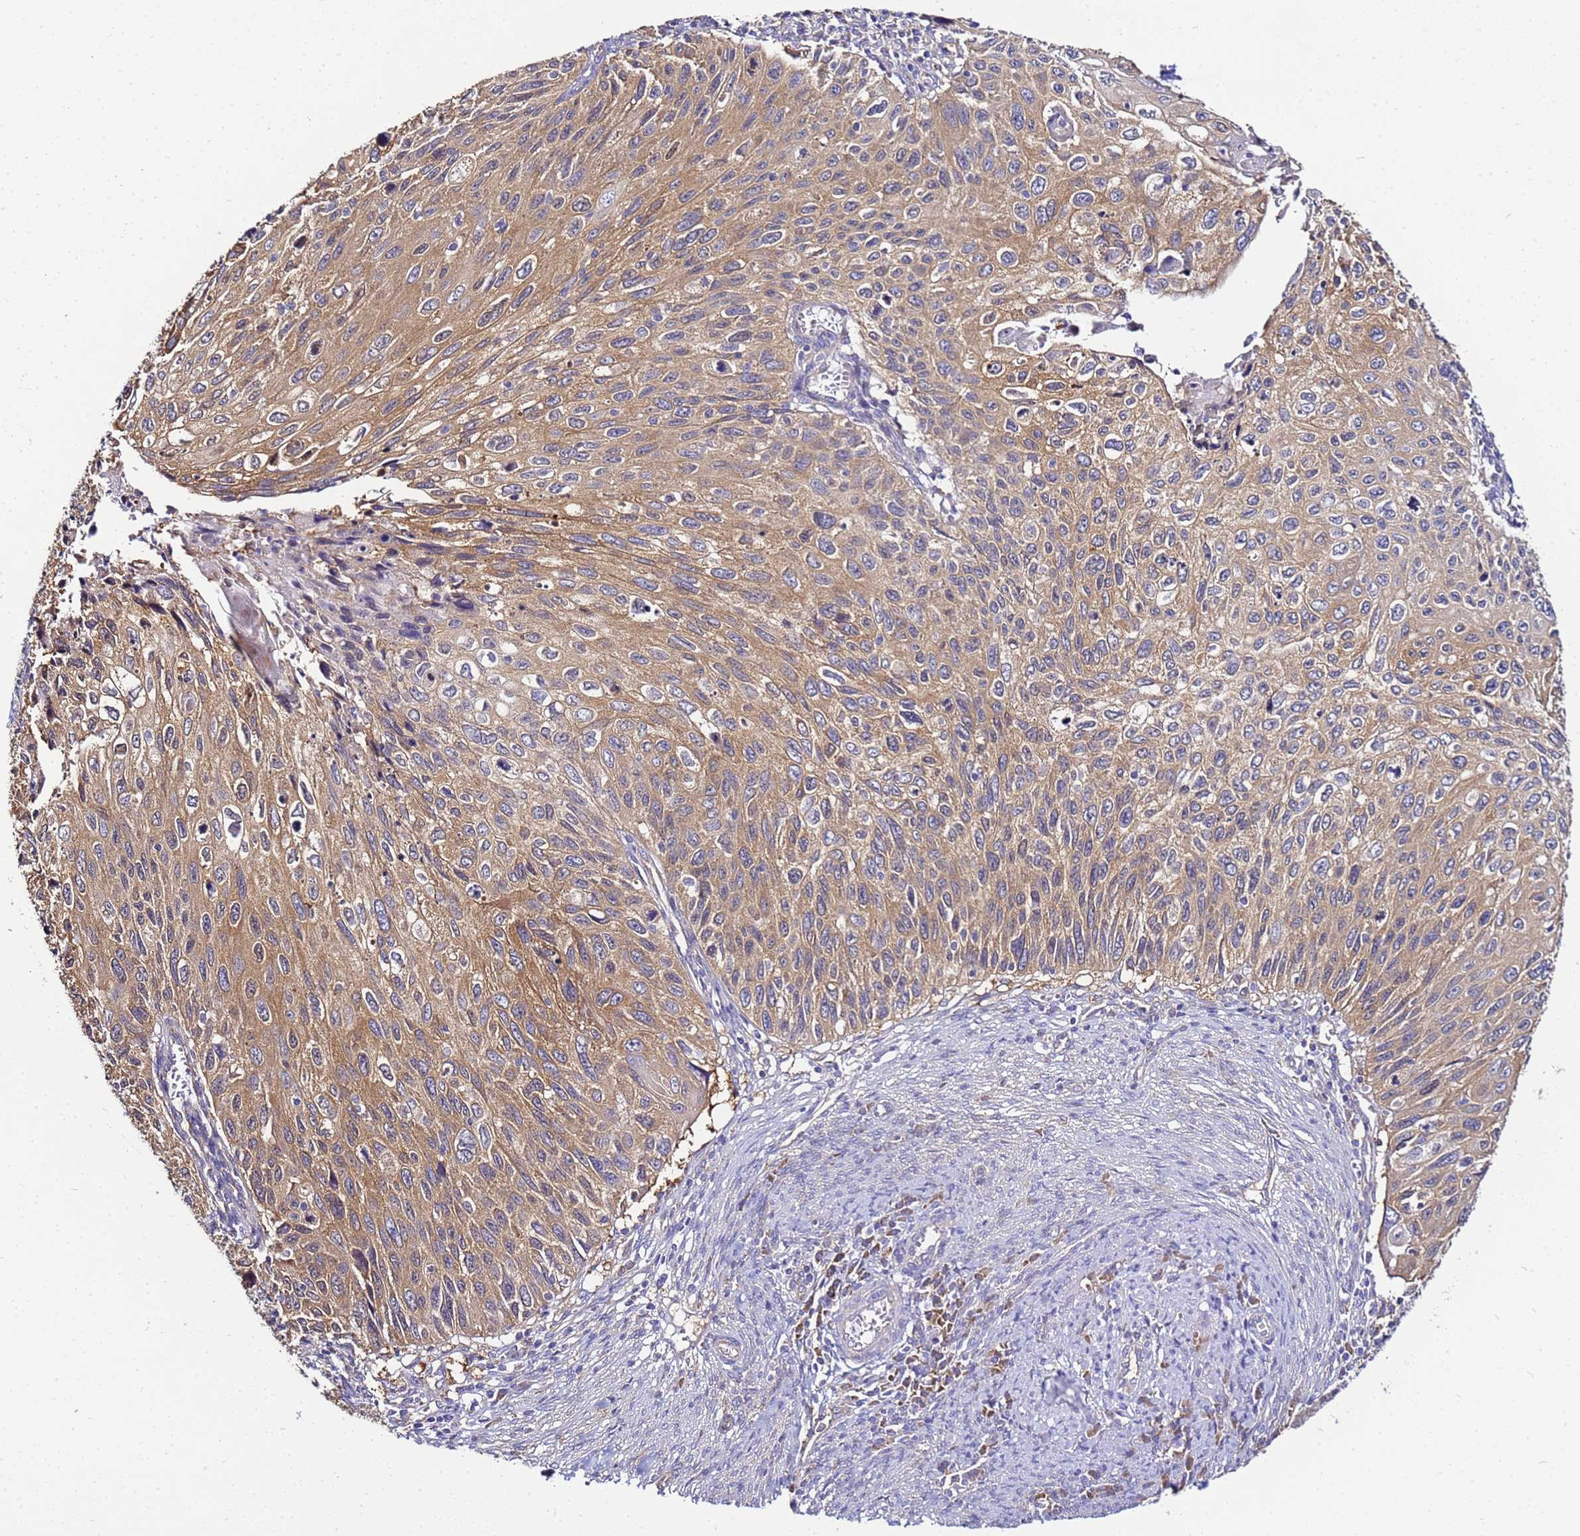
{"staining": {"intensity": "moderate", "quantity": "25%-75%", "location": "cytoplasmic/membranous"}, "tissue": "cervical cancer", "cell_type": "Tumor cells", "image_type": "cancer", "snomed": [{"axis": "morphology", "description": "Squamous cell carcinoma, NOS"}, {"axis": "topography", "description": "Cervix"}], "caption": "Cervical squamous cell carcinoma tissue shows moderate cytoplasmic/membranous positivity in about 25%-75% of tumor cells, visualized by immunohistochemistry.", "gene": "NARS1", "patient": {"sex": "female", "age": 70}}